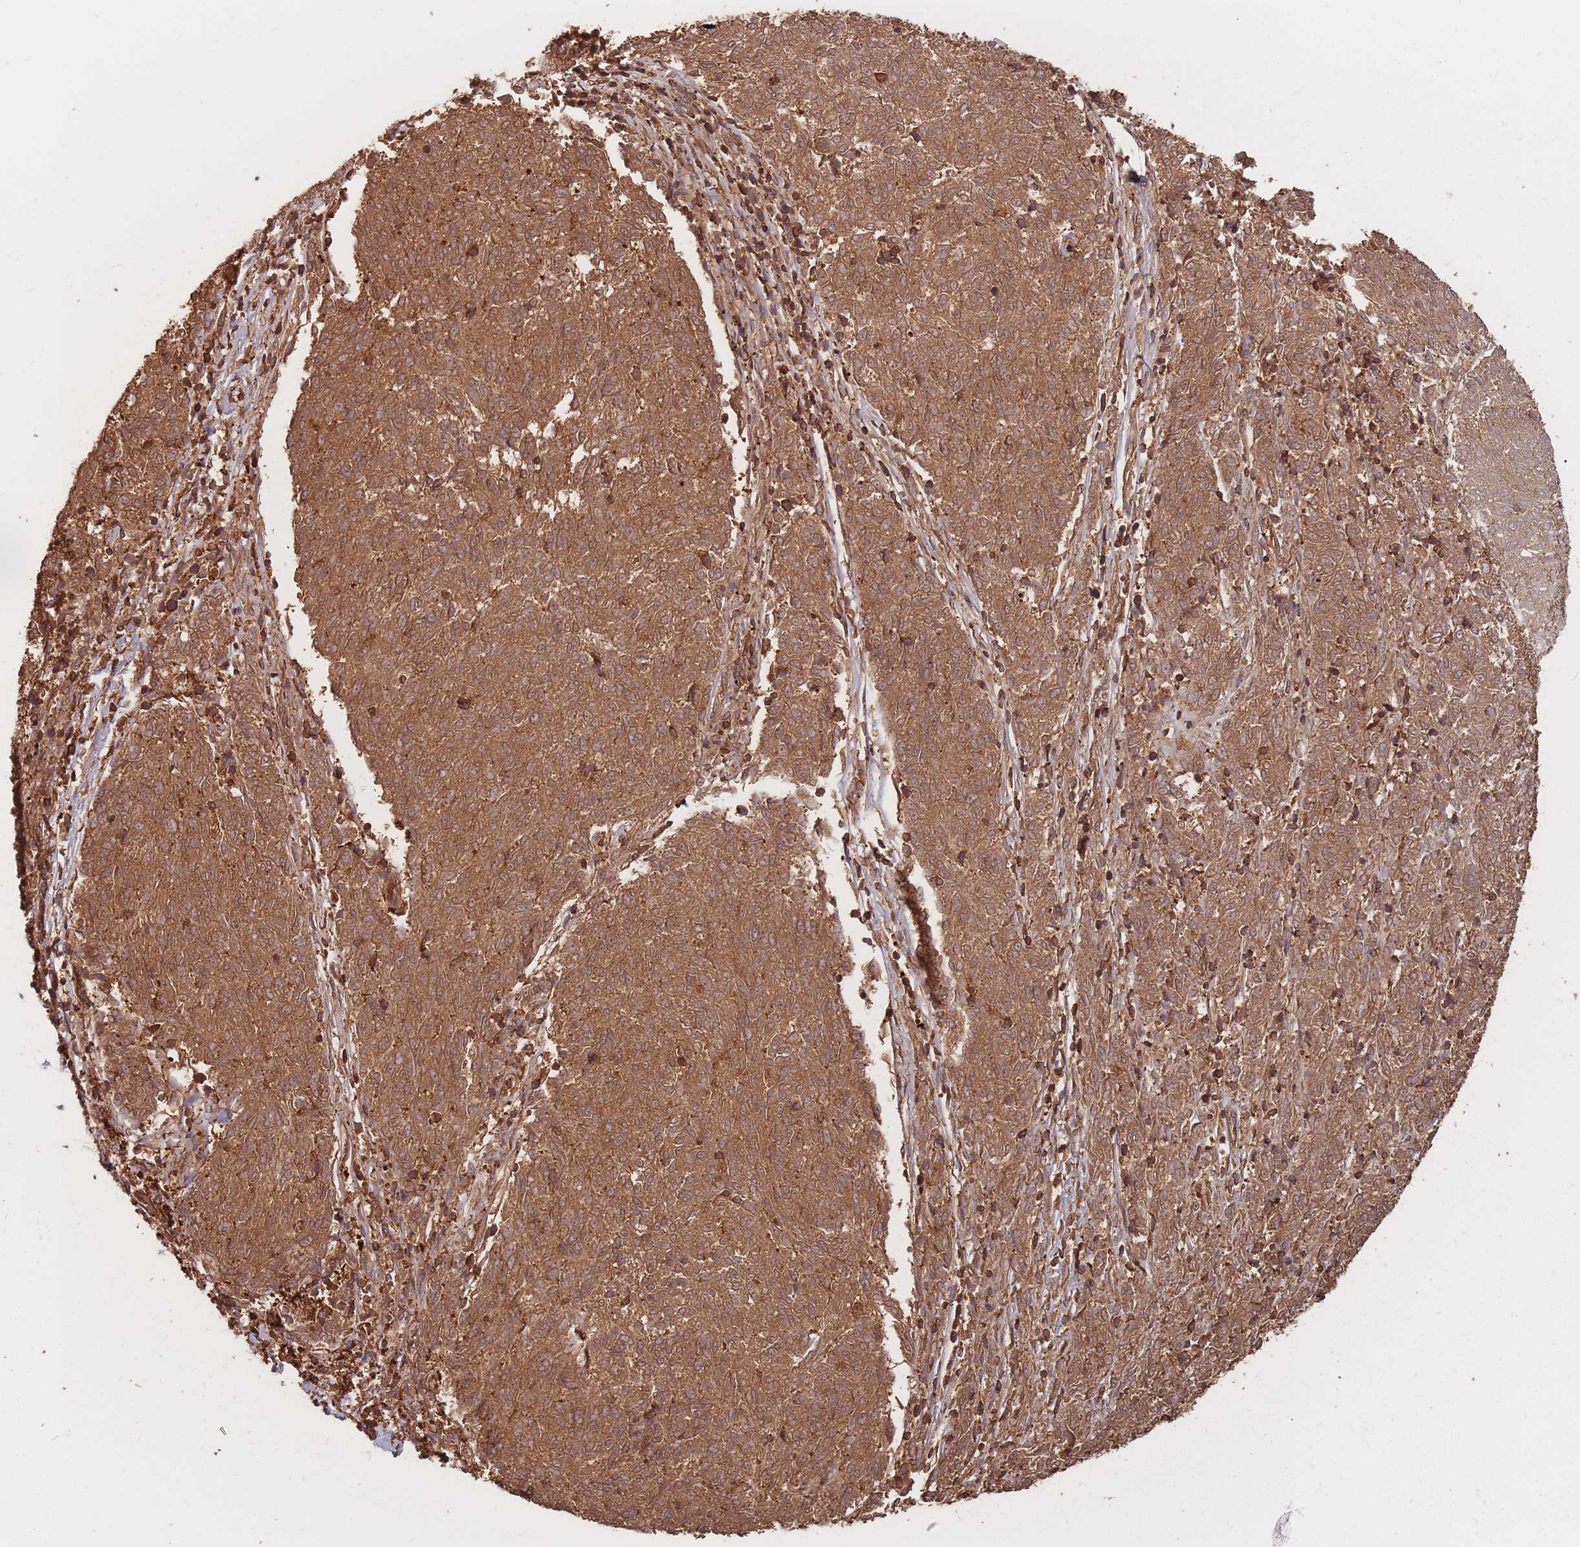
{"staining": {"intensity": "strong", "quantity": ">75%", "location": "cytoplasmic/membranous"}, "tissue": "melanoma", "cell_type": "Tumor cells", "image_type": "cancer", "snomed": [{"axis": "morphology", "description": "Malignant melanoma, NOS"}, {"axis": "topography", "description": "Skin"}], "caption": "The micrograph demonstrates staining of malignant melanoma, revealing strong cytoplasmic/membranous protein positivity (brown color) within tumor cells.", "gene": "PLS3", "patient": {"sex": "female", "age": 72}}